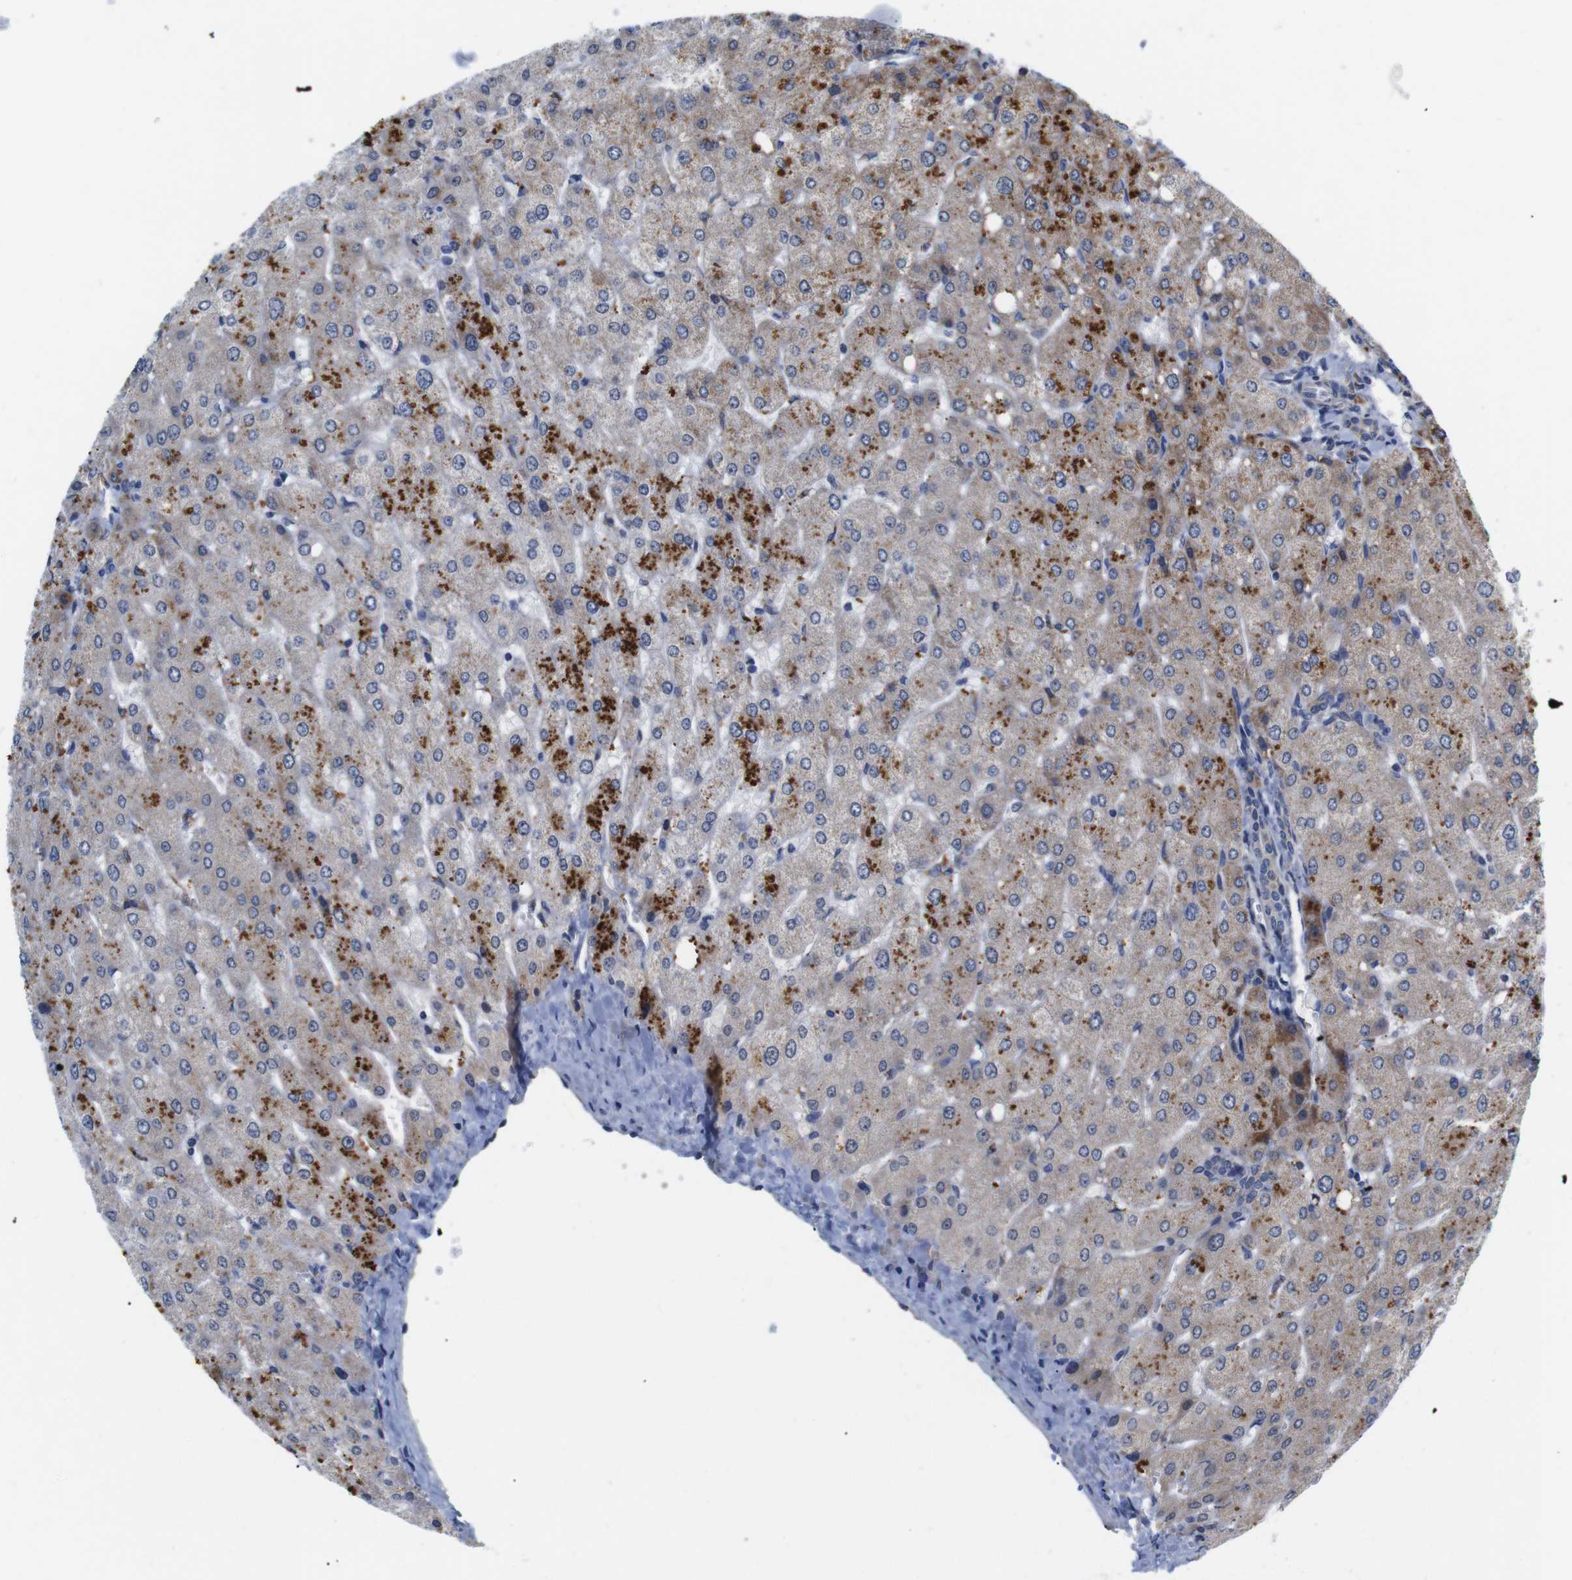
{"staining": {"intensity": "weak", "quantity": "<25%", "location": "cytoplasmic/membranous"}, "tissue": "liver", "cell_type": "Cholangiocytes", "image_type": "normal", "snomed": [{"axis": "morphology", "description": "Normal tissue, NOS"}, {"axis": "topography", "description": "Liver"}], "caption": "Immunohistochemical staining of benign liver demonstrates no significant expression in cholangiocytes.", "gene": "LRRC55", "patient": {"sex": "male", "age": 55}}